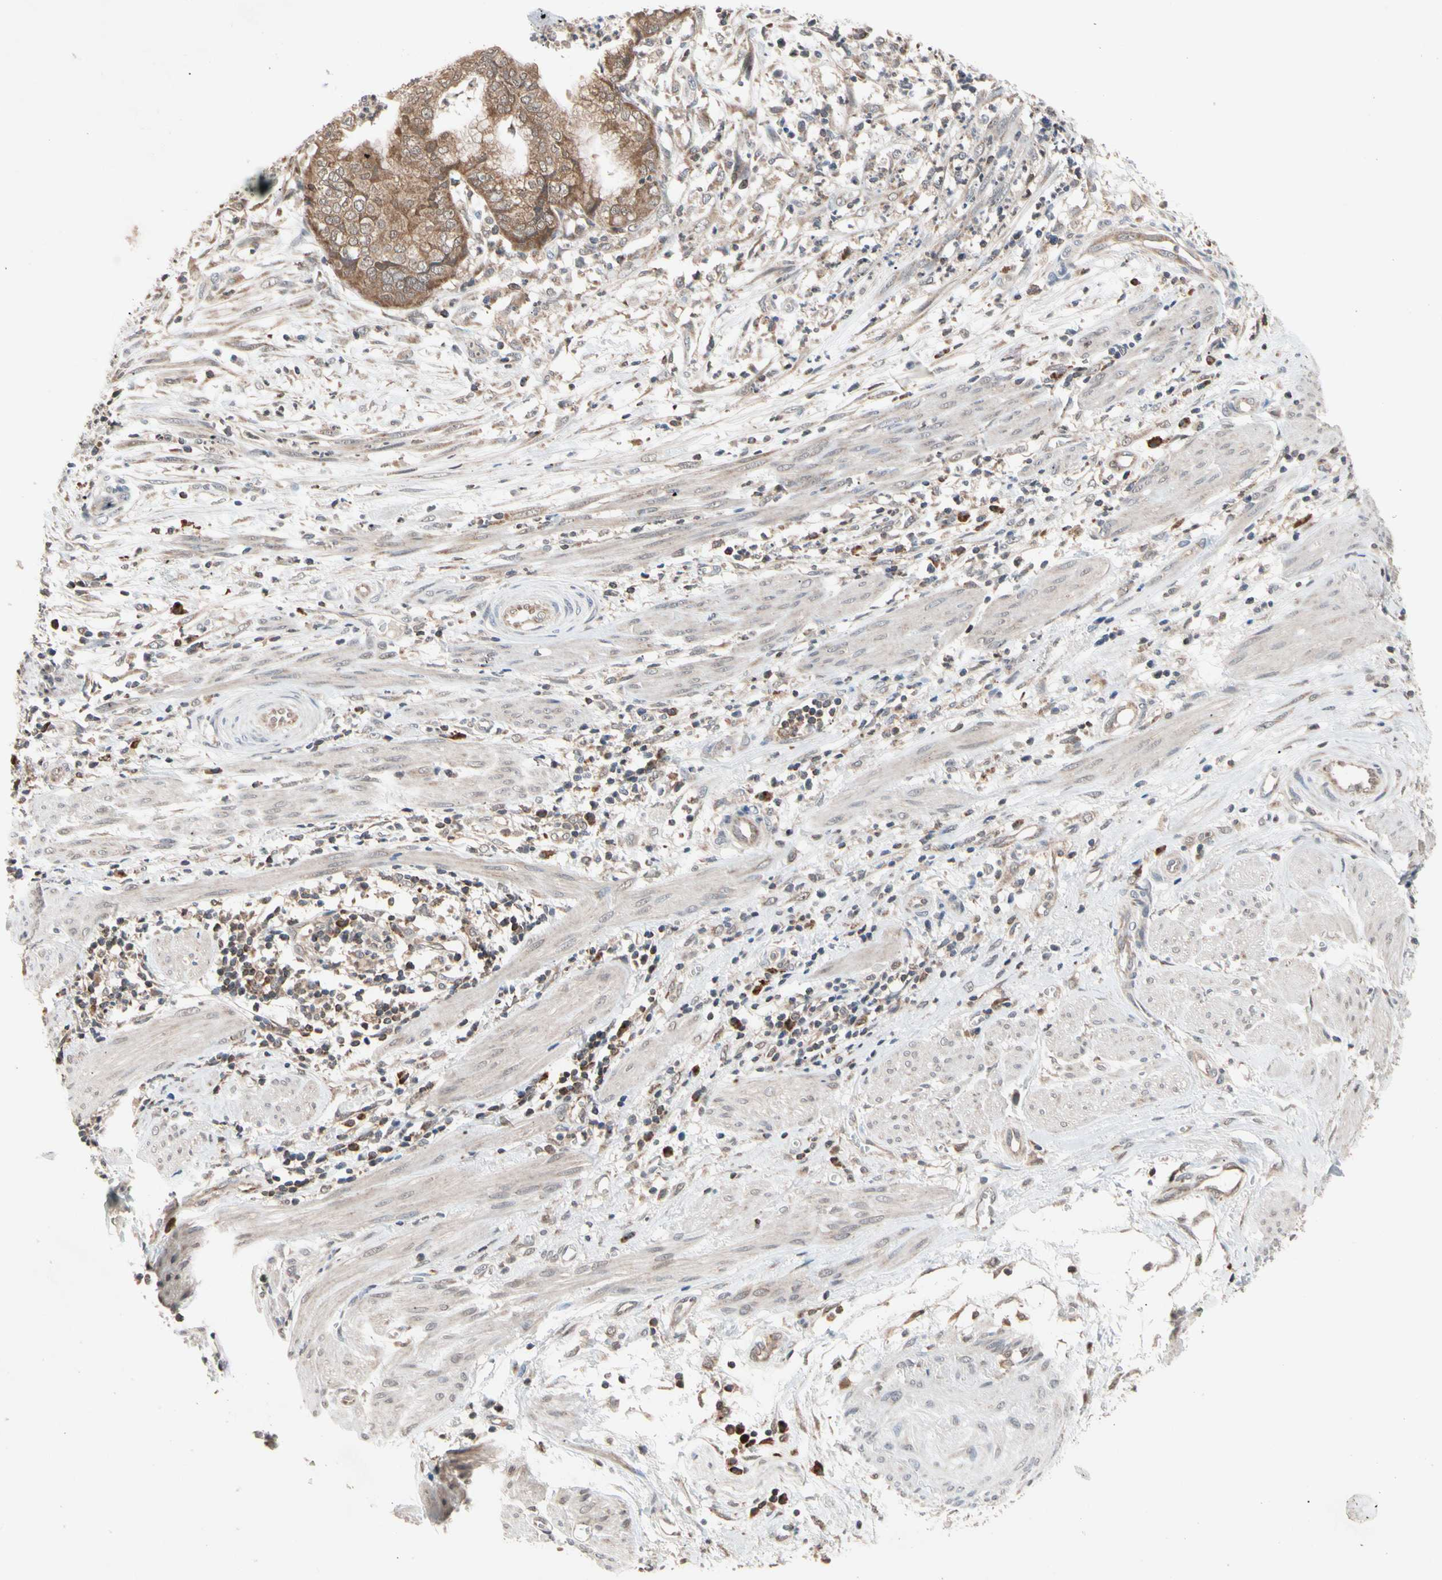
{"staining": {"intensity": "moderate", "quantity": ">75%", "location": "cytoplasmic/membranous"}, "tissue": "endometrial cancer", "cell_type": "Tumor cells", "image_type": "cancer", "snomed": [{"axis": "morphology", "description": "Necrosis, NOS"}, {"axis": "morphology", "description": "Adenocarcinoma, NOS"}, {"axis": "topography", "description": "Endometrium"}], "caption": "Protein staining displays moderate cytoplasmic/membranous staining in about >75% of tumor cells in endometrial cancer.", "gene": "MTHFS", "patient": {"sex": "female", "age": 79}}